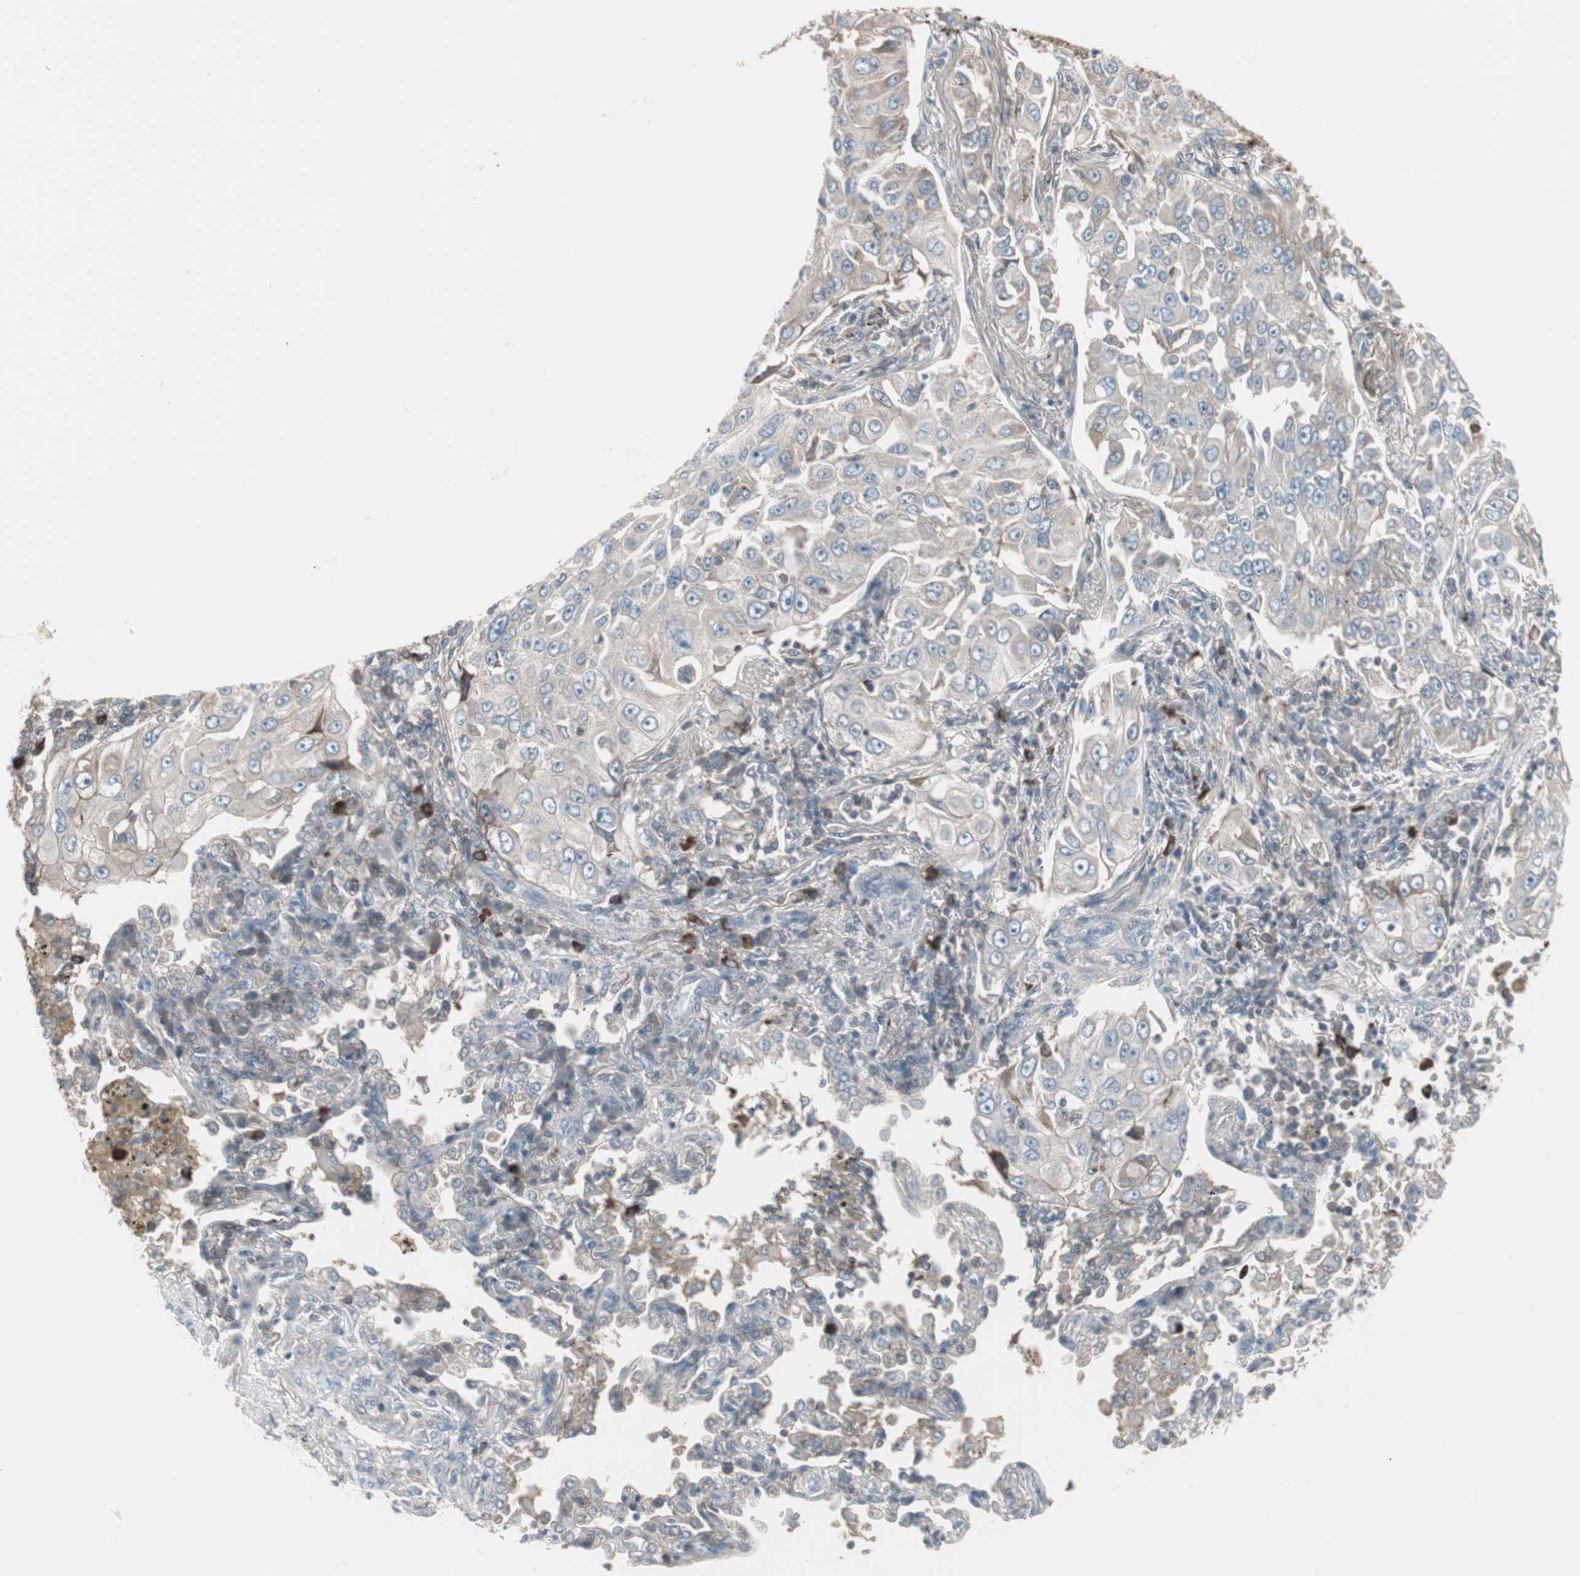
{"staining": {"intensity": "weak", "quantity": "25%-75%", "location": "cytoplasmic/membranous"}, "tissue": "lung cancer", "cell_type": "Tumor cells", "image_type": "cancer", "snomed": [{"axis": "morphology", "description": "Adenocarcinoma, NOS"}, {"axis": "topography", "description": "Lung"}], "caption": "Immunohistochemical staining of adenocarcinoma (lung) shows low levels of weak cytoplasmic/membranous expression in approximately 25%-75% of tumor cells.", "gene": "ZSCAN32", "patient": {"sex": "male", "age": 84}}